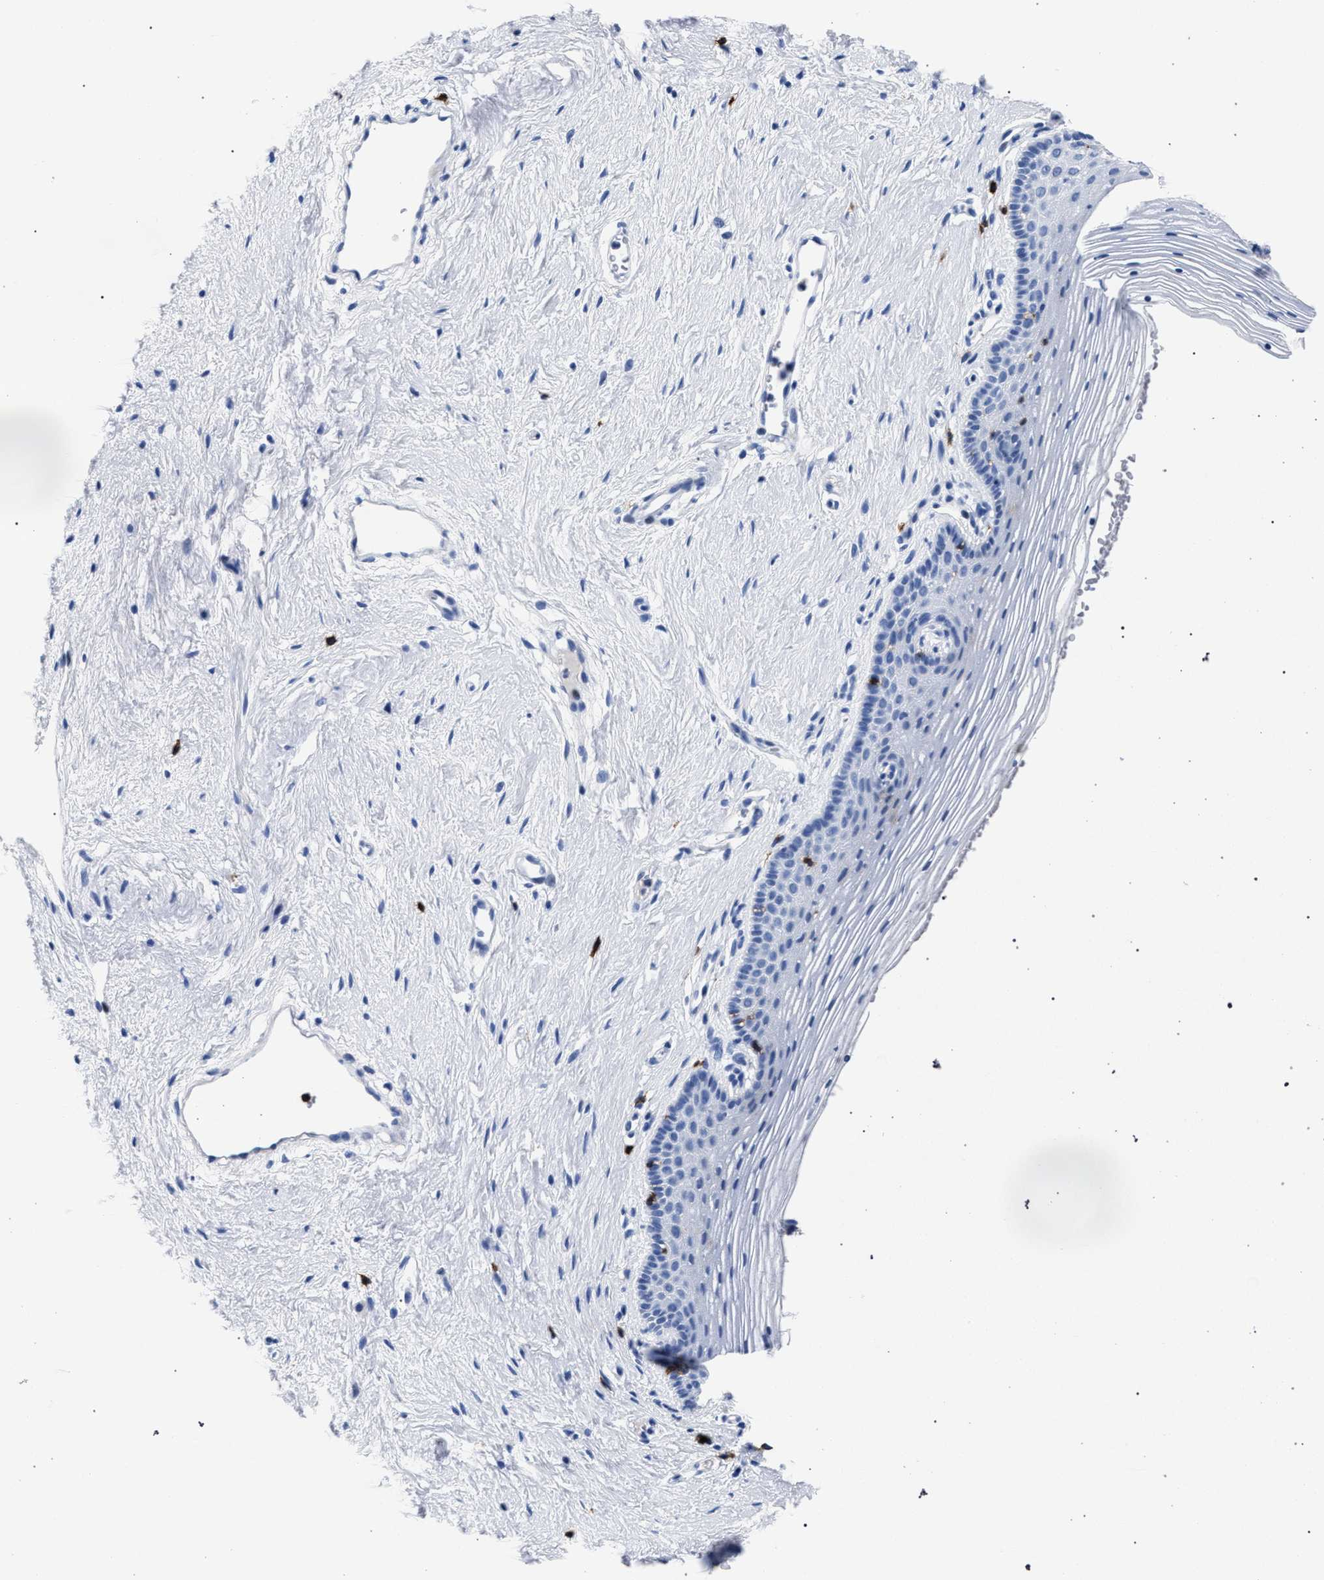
{"staining": {"intensity": "negative", "quantity": "none", "location": "none"}, "tissue": "vagina", "cell_type": "Squamous epithelial cells", "image_type": "normal", "snomed": [{"axis": "morphology", "description": "Normal tissue, NOS"}, {"axis": "topography", "description": "Vagina"}], "caption": "Immunohistochemistry (IHC) micrograph of unremarkable vagina: vagina stained with DAB exhibits no significant protein staining in squamous epithelial cells. (DAB IHC, high magnification).", "gene": "KLRK1", "patient": {"sex": "female", "age": 32}}